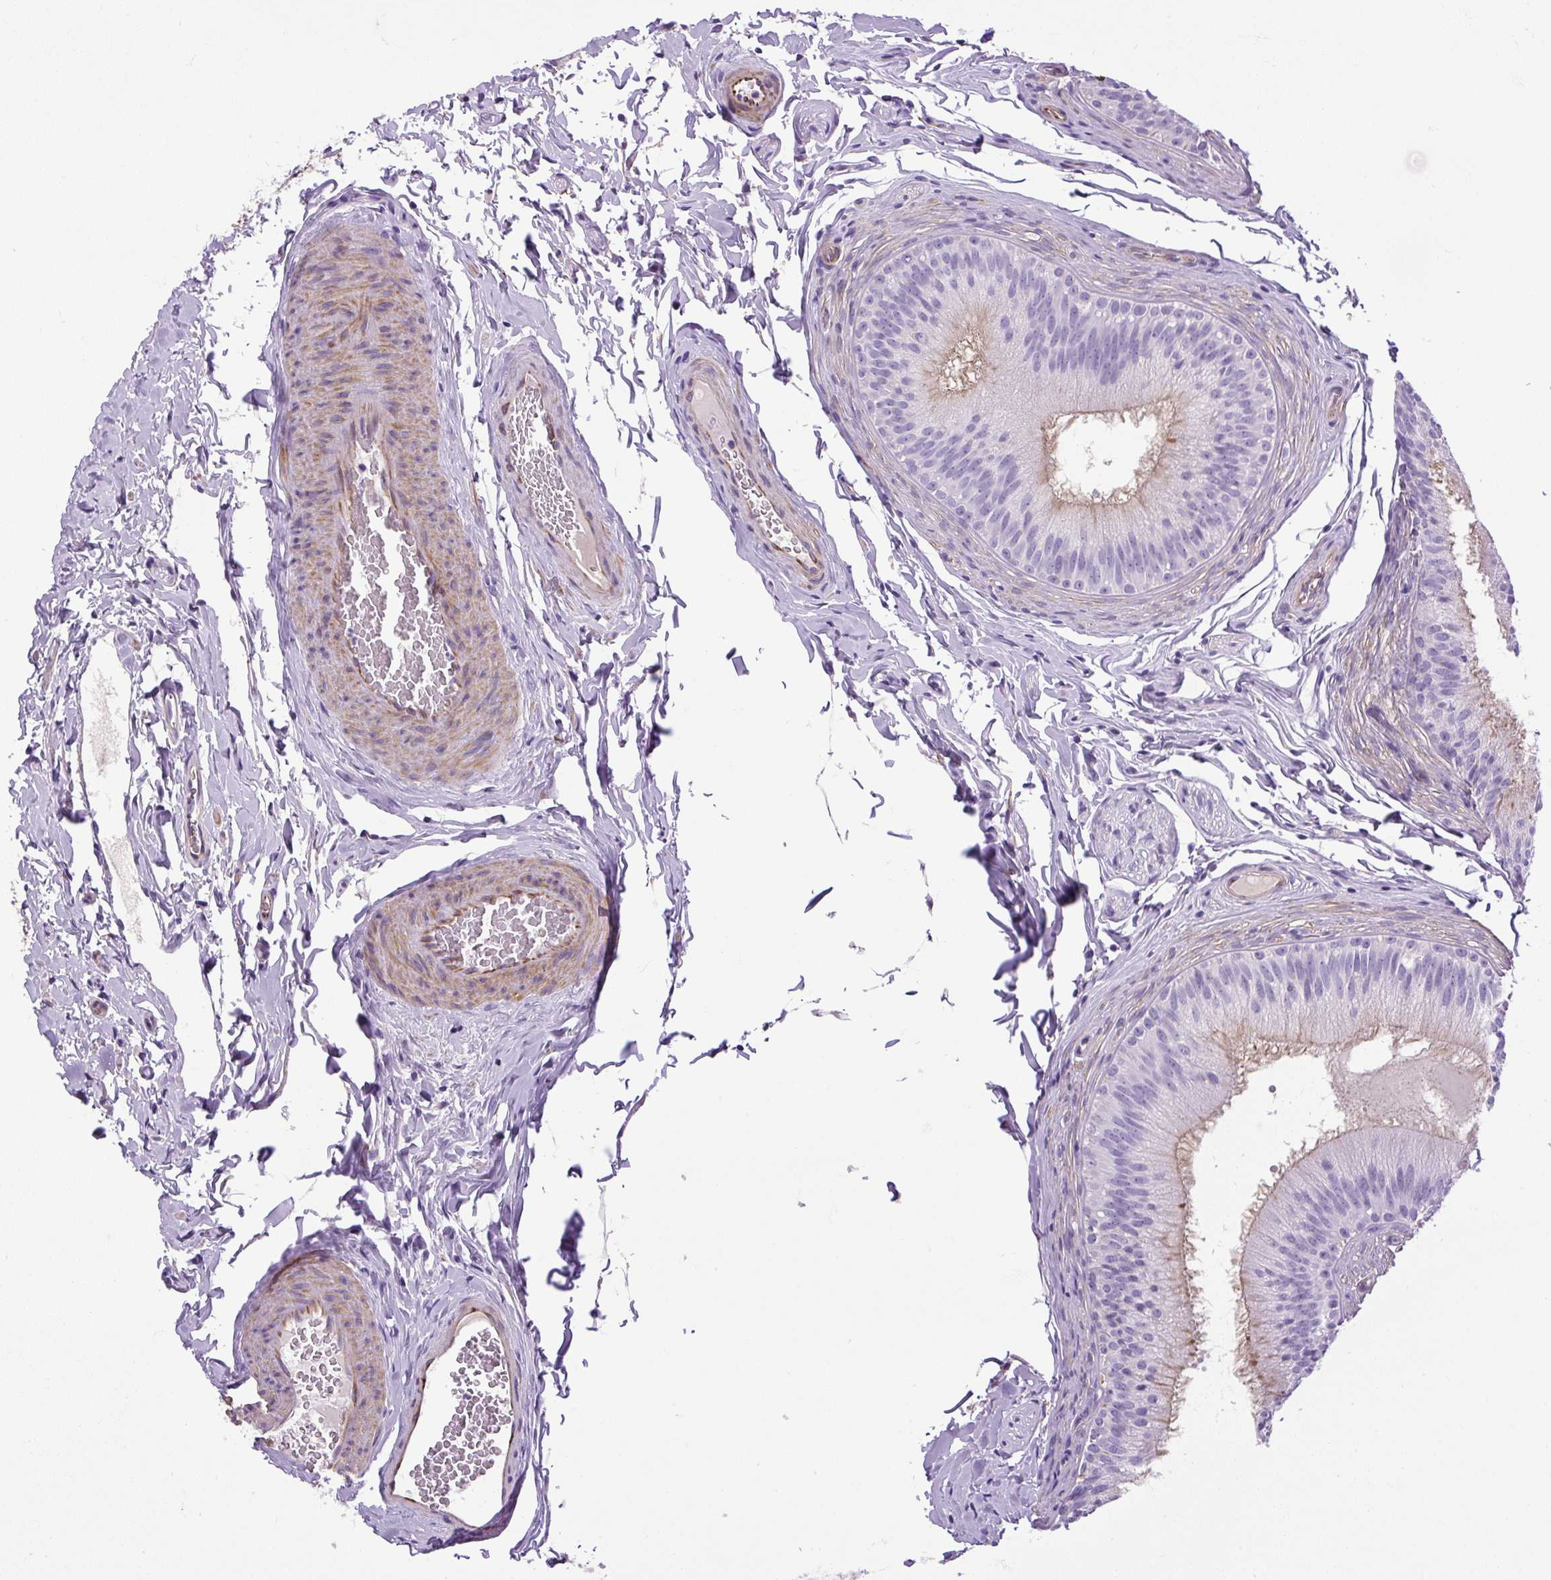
{"staining": {"intensity": "weak", "quantity": "<25%", "location": "cytoplasmic/membranous"}, "tissue": "epididymis", "cell_type": "Glandular cells", "image_type": "normal", "snomed": [{"axis": "morphology", "description": "Normal tissue, NOS"}, {"axis": "topography", "description": "Epididymis"}], "caption": "Immunohistochemistry (IHC) micrograph of unremarkable epididymis: human epididymis stained with DAB (3,3'-diaminobenzidine) displays no significant protein expression in glandular cells.", "gene": "VWA7", "patient": {"sex": "male", "age": 24}}